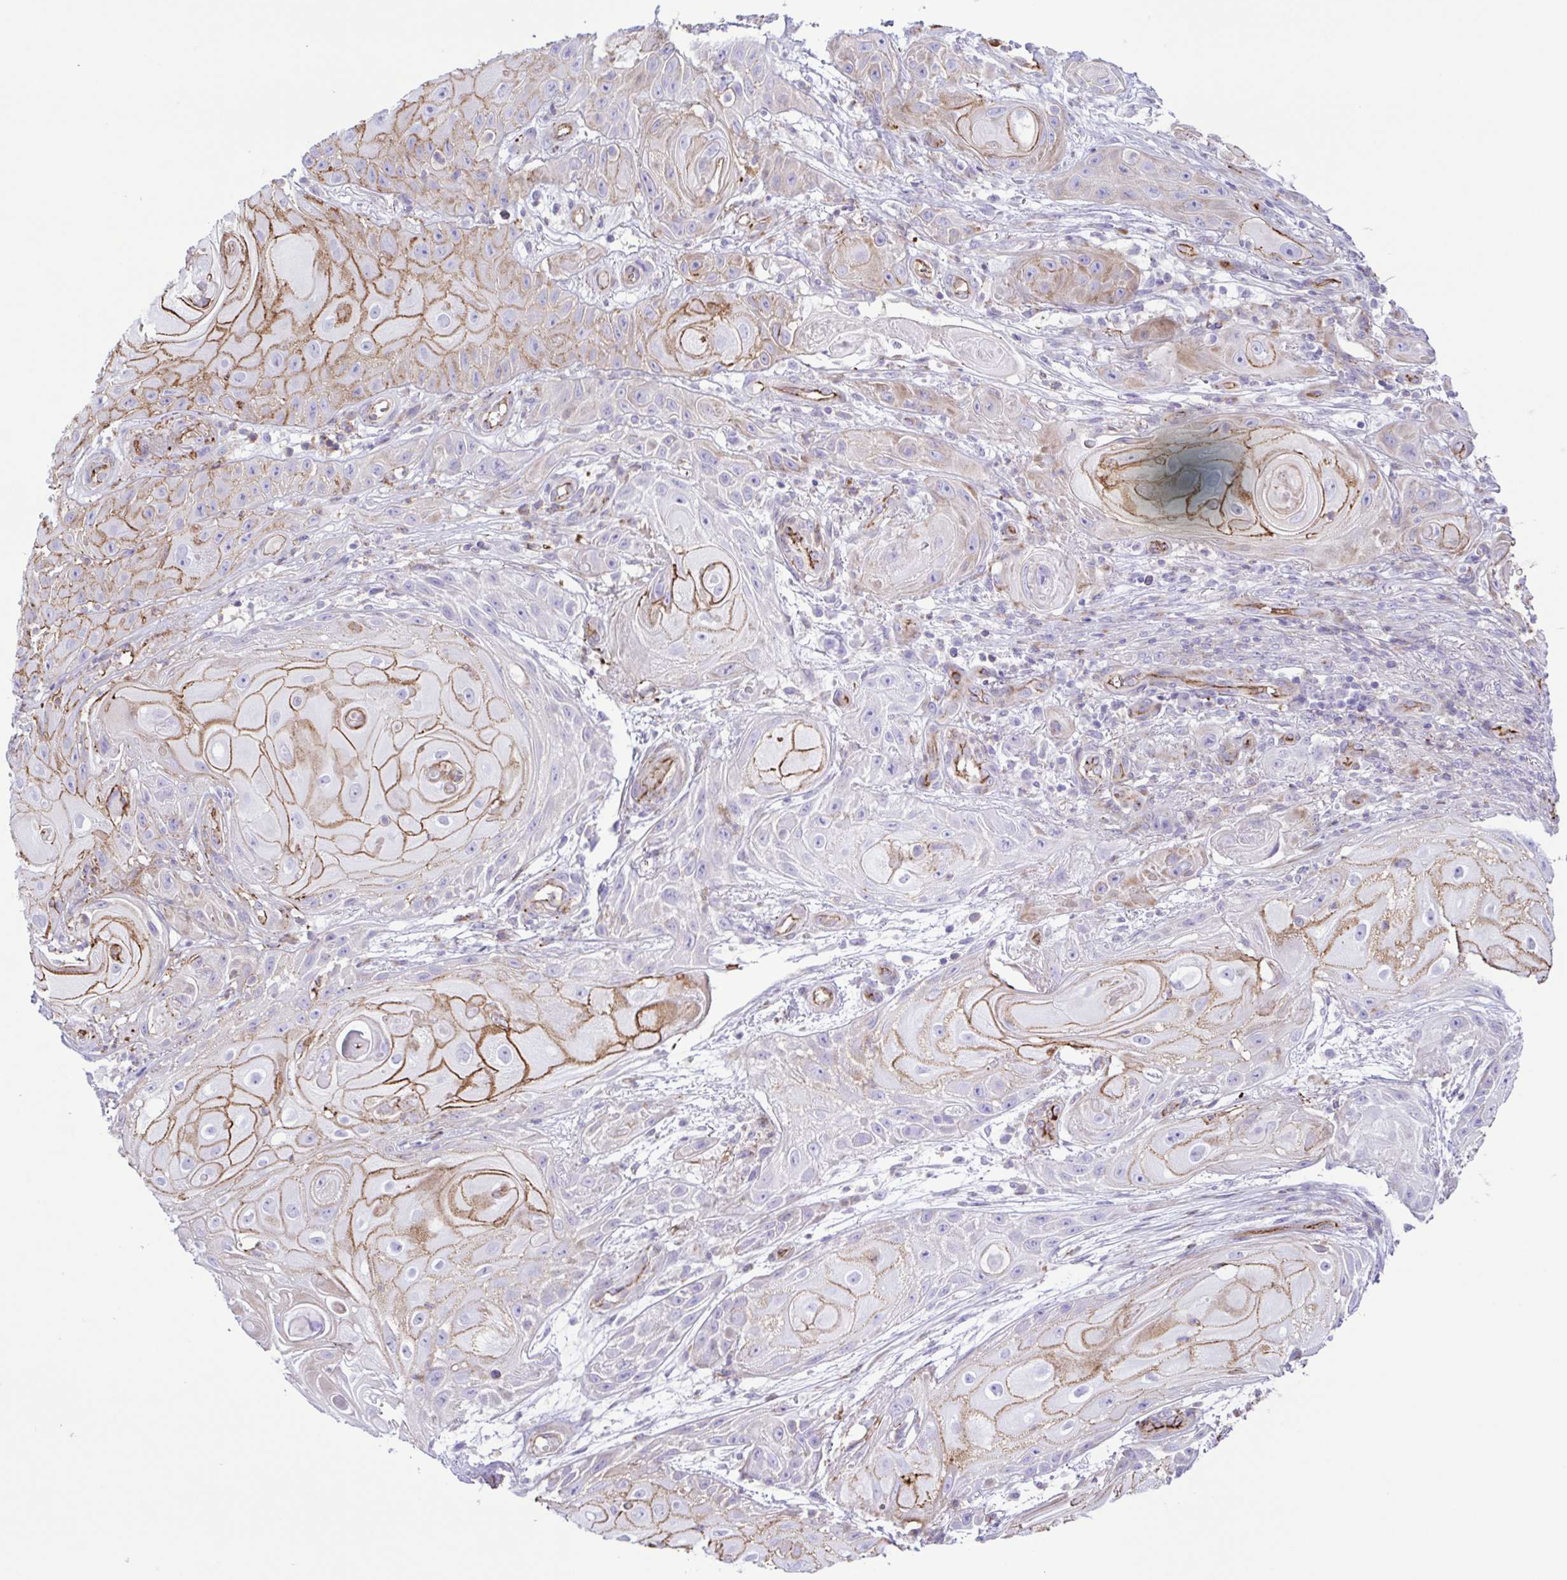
{"staining": {"intensity": "moderate", "quantity": "25%-75%", "location": "cytoplasmic/membranous"}, "tissue": "skin cancer", "cell_type": "Tumor cells", "image_type": "cancer", "snomed": [{"axis": "morphology", "description": "Squamous cell carcinoma, NOS"}, {"axis": "topography", "description": "Skin"}], "caption": "About 25%-75% of tumor cells in human squamous cell carcinoma (skin) demonstrate moderate cytoplasmic/membranous protein positivity as visualized by brown immunohistochemical staining.", "gene": "FLT1", "patient": {"sex": "male", "age": 62}}